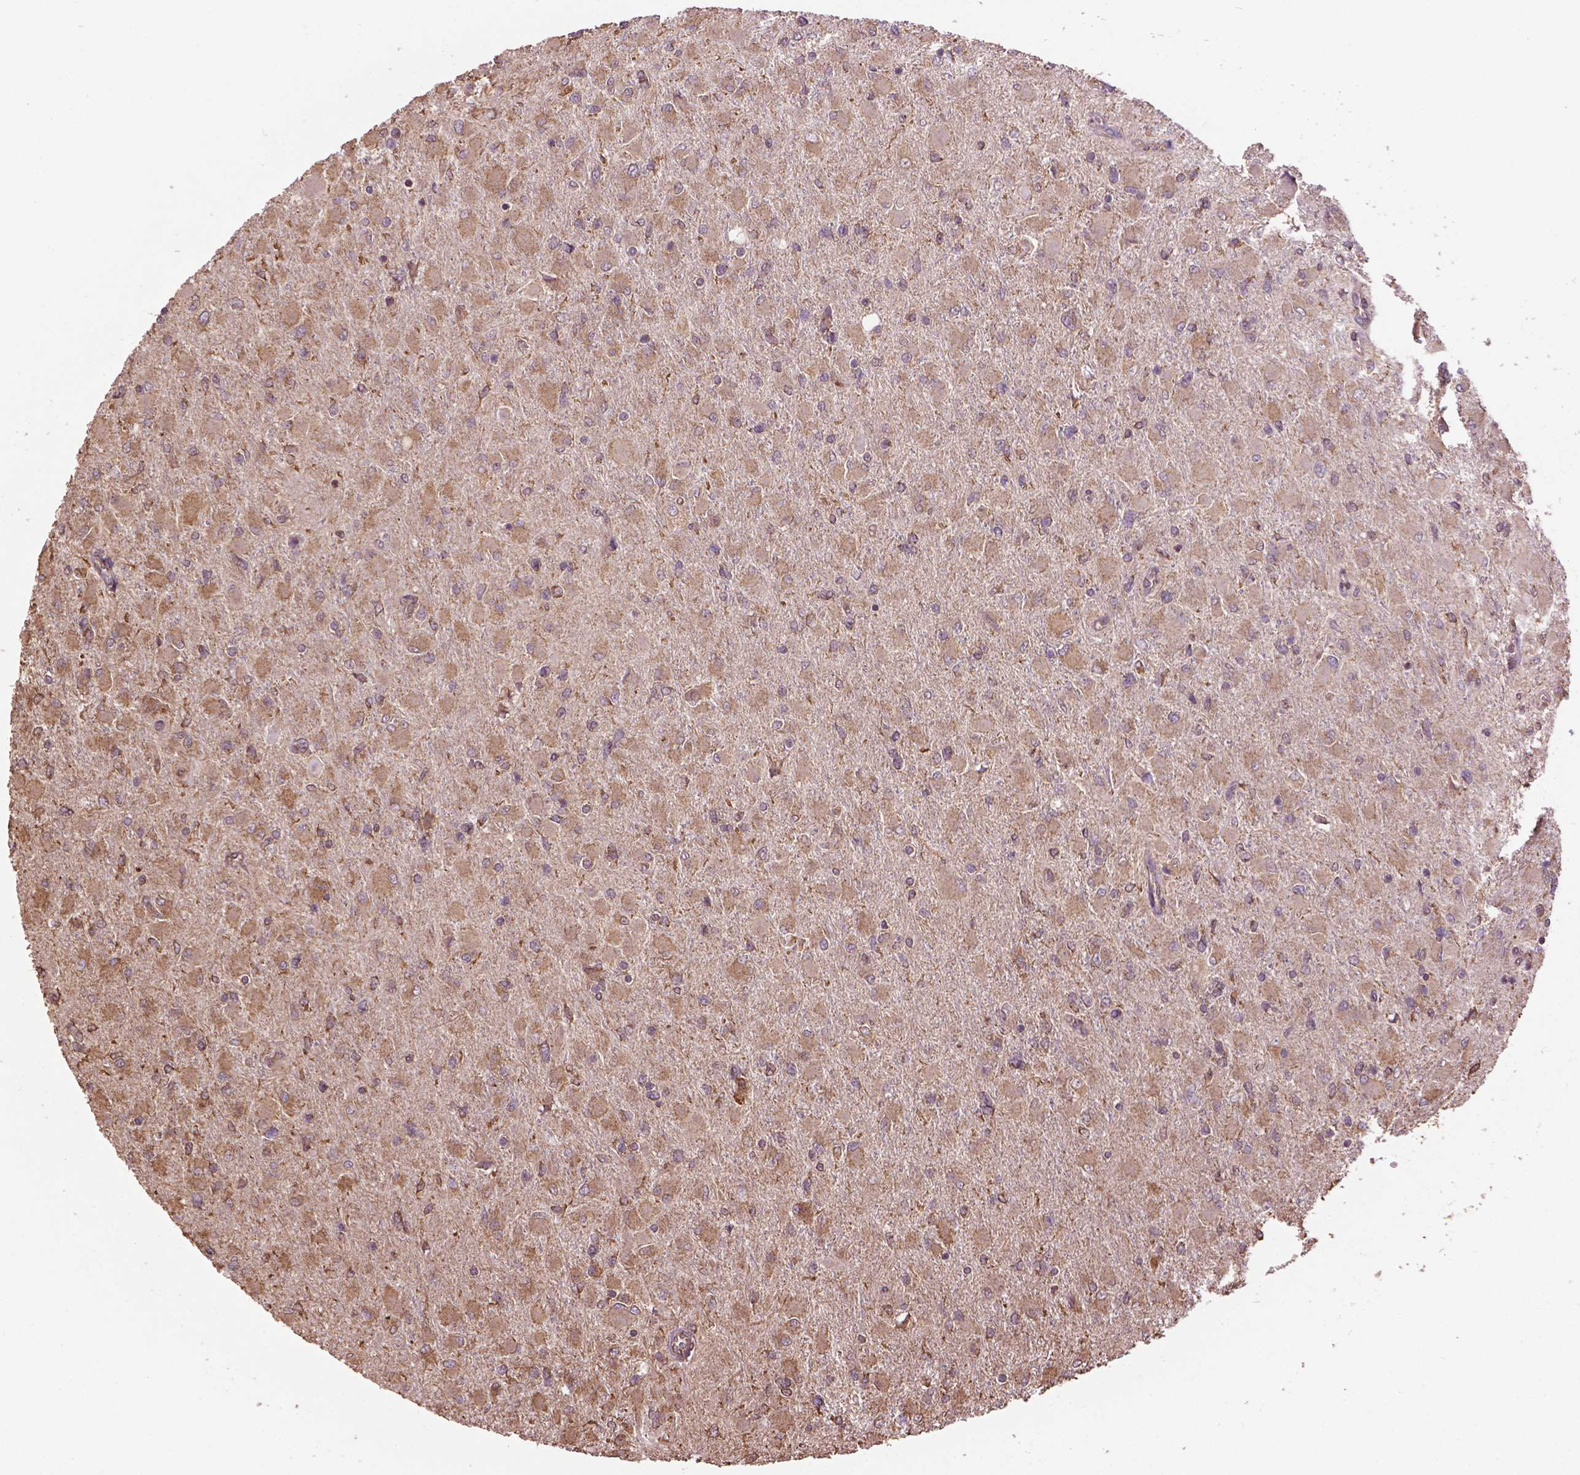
{"staining": {"intensity": "weak", "quantity": ">75%", "location": "cytoplasmic/membranous"}, "tissue": "glioma", "cell_type": "Tumor cells", "image_type": "cancer", "snomed": [{"axis": "morphology", "description": "Glioma, malignant, High grade"}, {"axis": "topography", "description": "Cerebral cortex"}], "caption": "Glioma stained with a brown dye shows weak cytoplasmic/membranous positive expression in approximately >75% of tumor cells.", "gene": "PPP2R5E", "patient": {"sex": "female", "age": 36}}